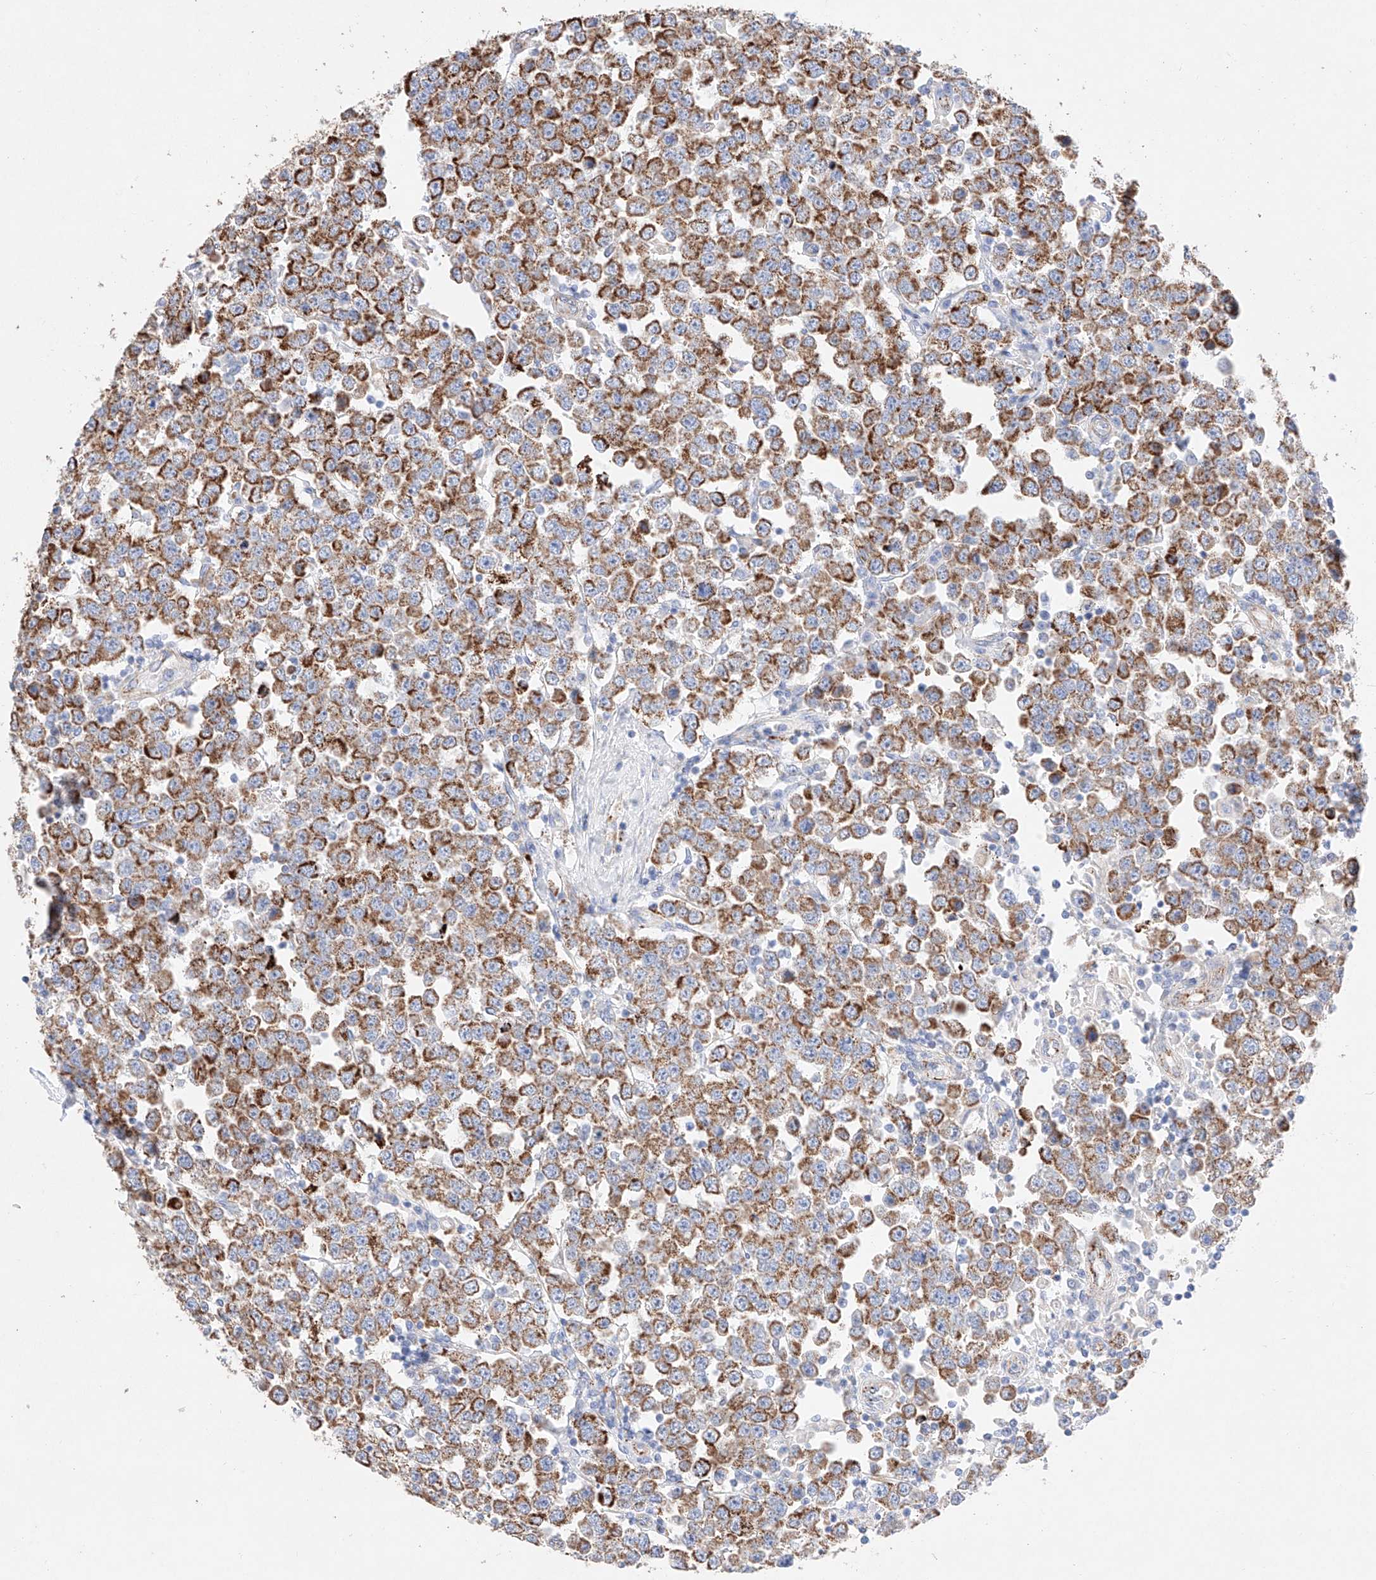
{"staining": {"intensity": "moderate", "quantity": ">75%", "location": "cytoplasmic/membranous"}, "tissue": "testis cancer", "cell_type": "Tumor cells", "image_type": "cancer", "snomed": [{"axis": "morphology", "description": "Seminoma, NOS"}, {"axis": "topography", "description": "Testis"}], "caption": "Moderate cytoplasmic/membranous positivity for a protein is appreciated in about >75% of tumor cells of testis seminoma using IHC.", "gene": "C6orf62", "patient": {"sex": "male", "age": 28}}